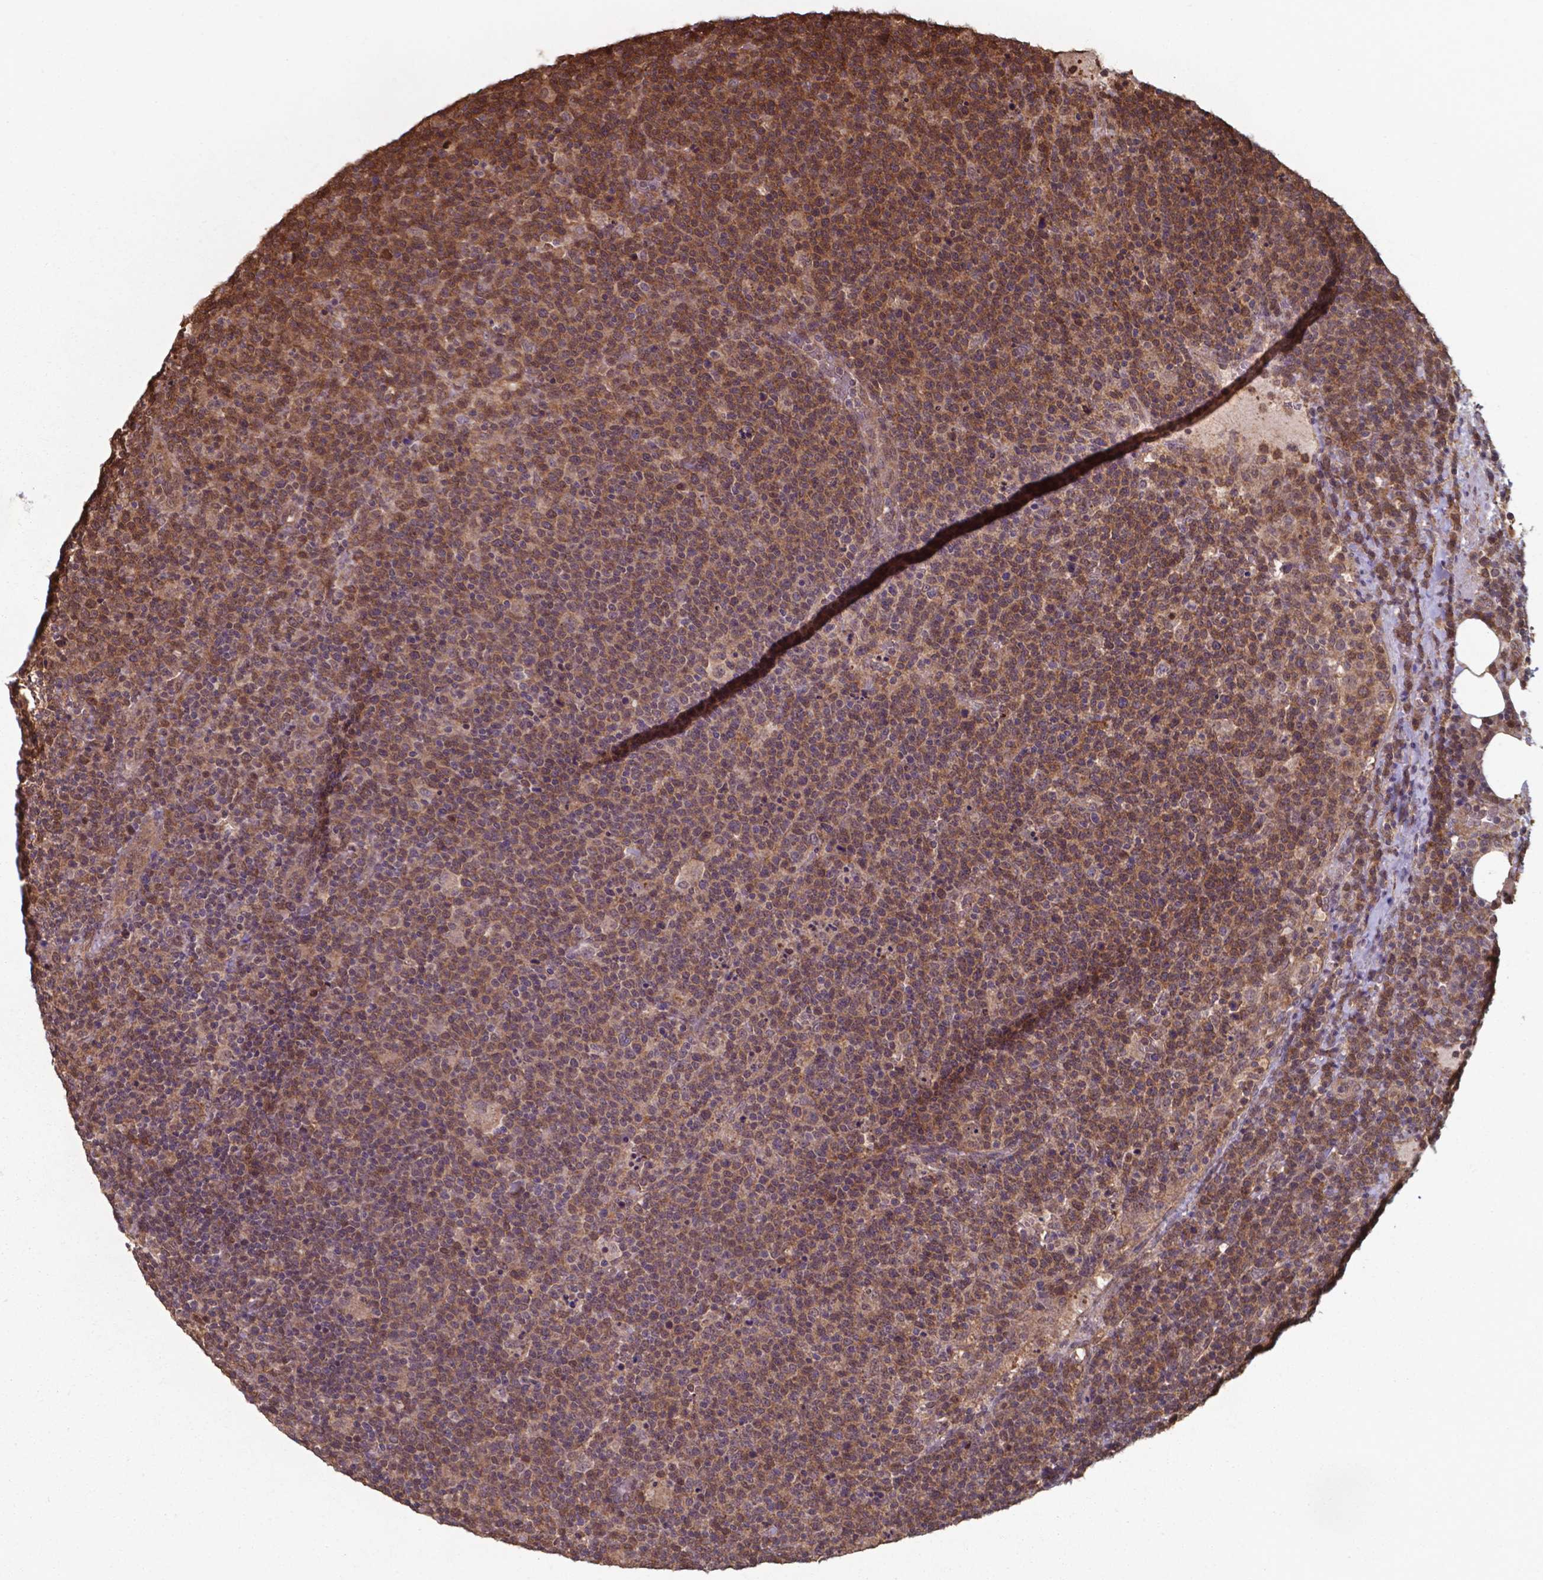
{"staining": {"intensity": "moderate", "quantity": ">75%", "location": "cytoplasmic/membranous,nuclear"}, "tissue": "lymphoma", "cell_type": "Tumor cells", "image_type": "cancer", "snomed": [{"axis": "morphology", "description": "Malignant lymphoma, non-Hodgkin's type, High grade"}, {"axis": "topography", "description": "Lymph node"}], "caption": "Malignant lymphoma, non-Hodgkin's type (high-grade) stained with immunohistochemistry reveals moderate cytoplasmic/membranous and nuclear staining in about >75% of tumor cells. Using DAB (3,3'-diaminobenzidine) (brown) and hematoxylin (blue) stains, captured at high magnification using brightfield microscopy.", "gene": "CHP2", "patient": {"sex": "male", "age": 61}}